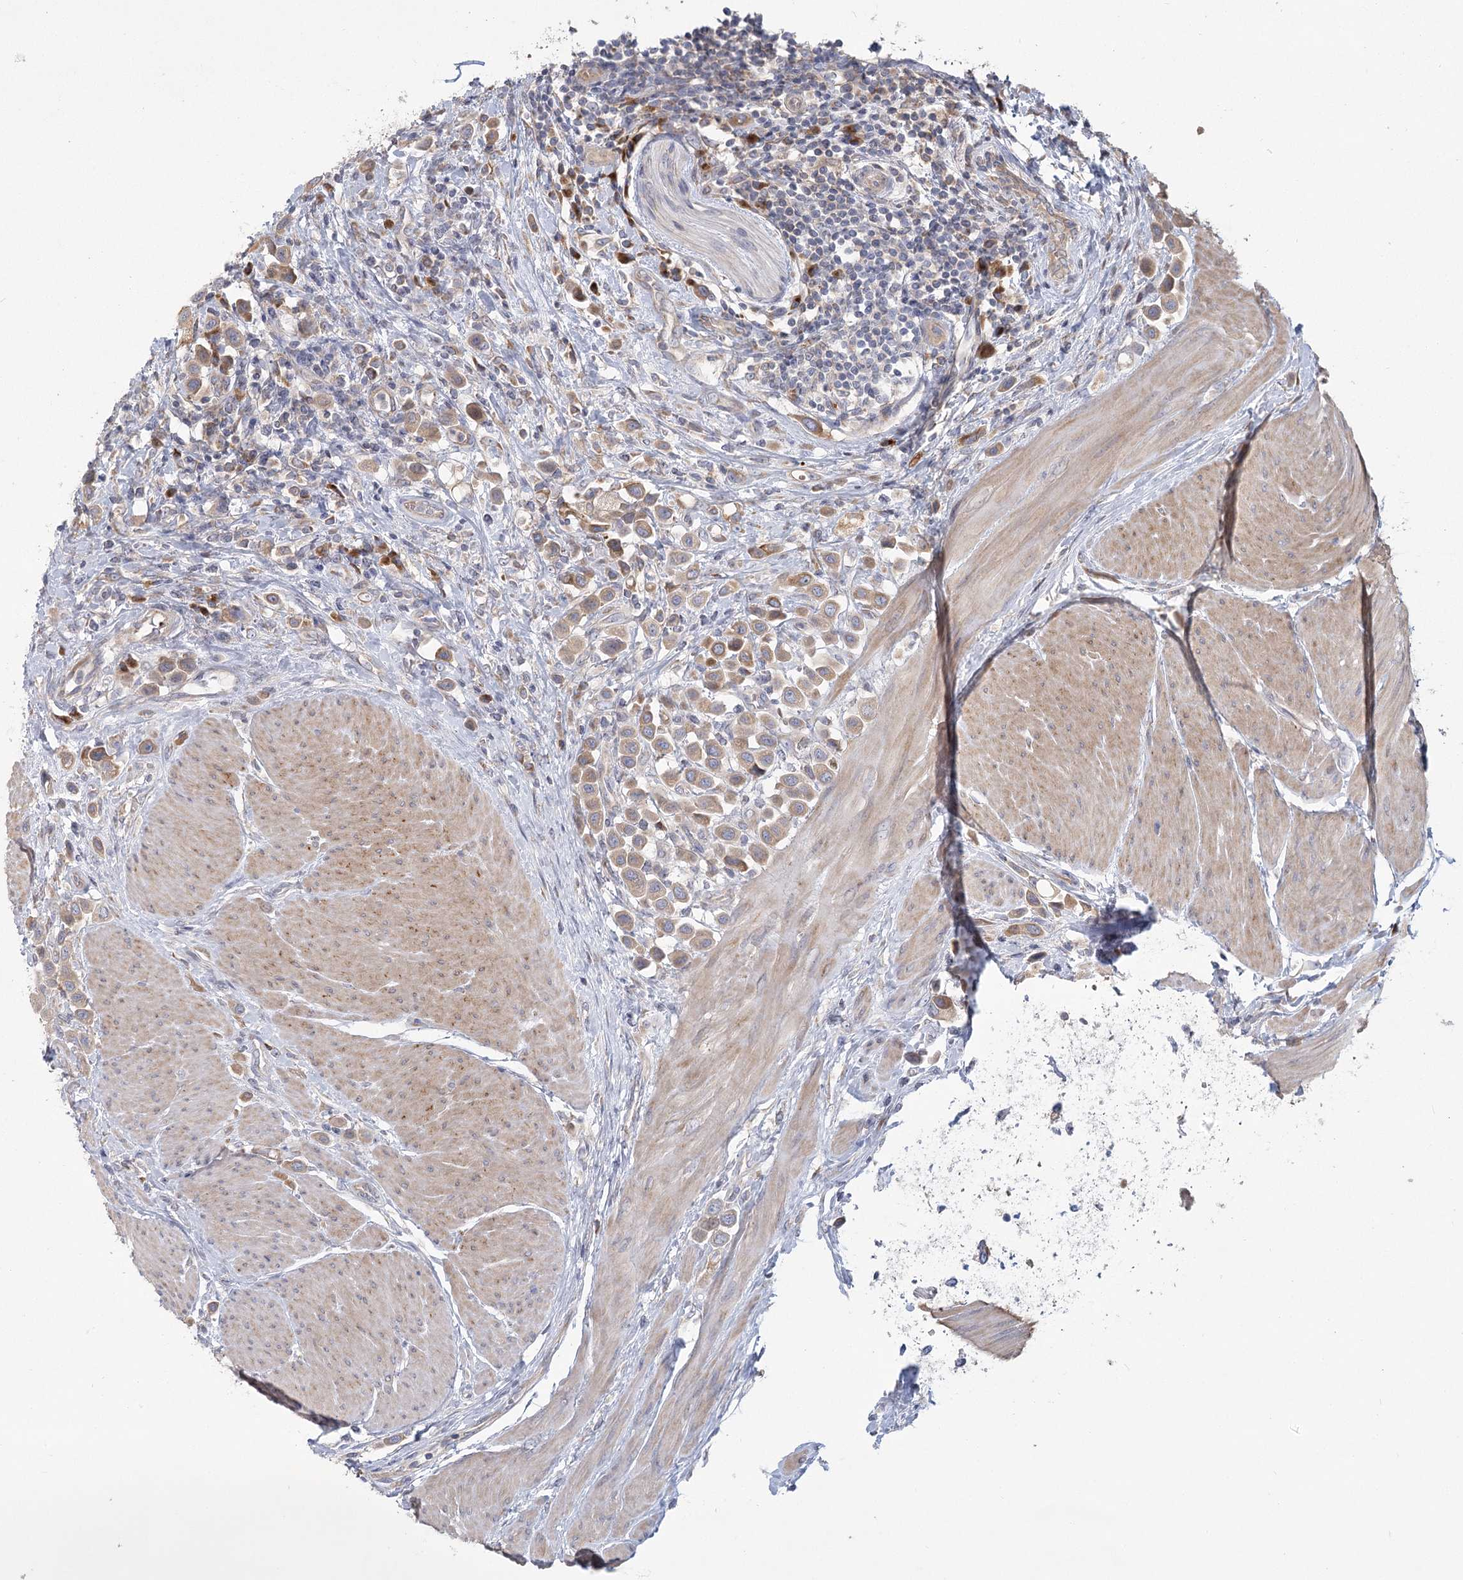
{"staining": {"intensity": "weak", "quantity": ">75%", "location": "cytoplasmic/membranous"}, "tissue": "urothelial cancer", "cell_type": "Tumor cells", "image_type": "cancer", "snomed": [{"axis": "morphology", "description": "Urothelial carcinoma, High grade"}, {"axis": "topography", "description": "Urinary bladder"}], "caption": "Urothelial carcinoma (high-grade) tissue shows weak cytoplasmic/membranous expression in about >75% of tumor cells, visualized by immunohistochemistry. (Brightfield microscopy of DAB IHC at high magnification).", "gene": "CNTLN", "patient": {"sex": "male", "age": 50}}